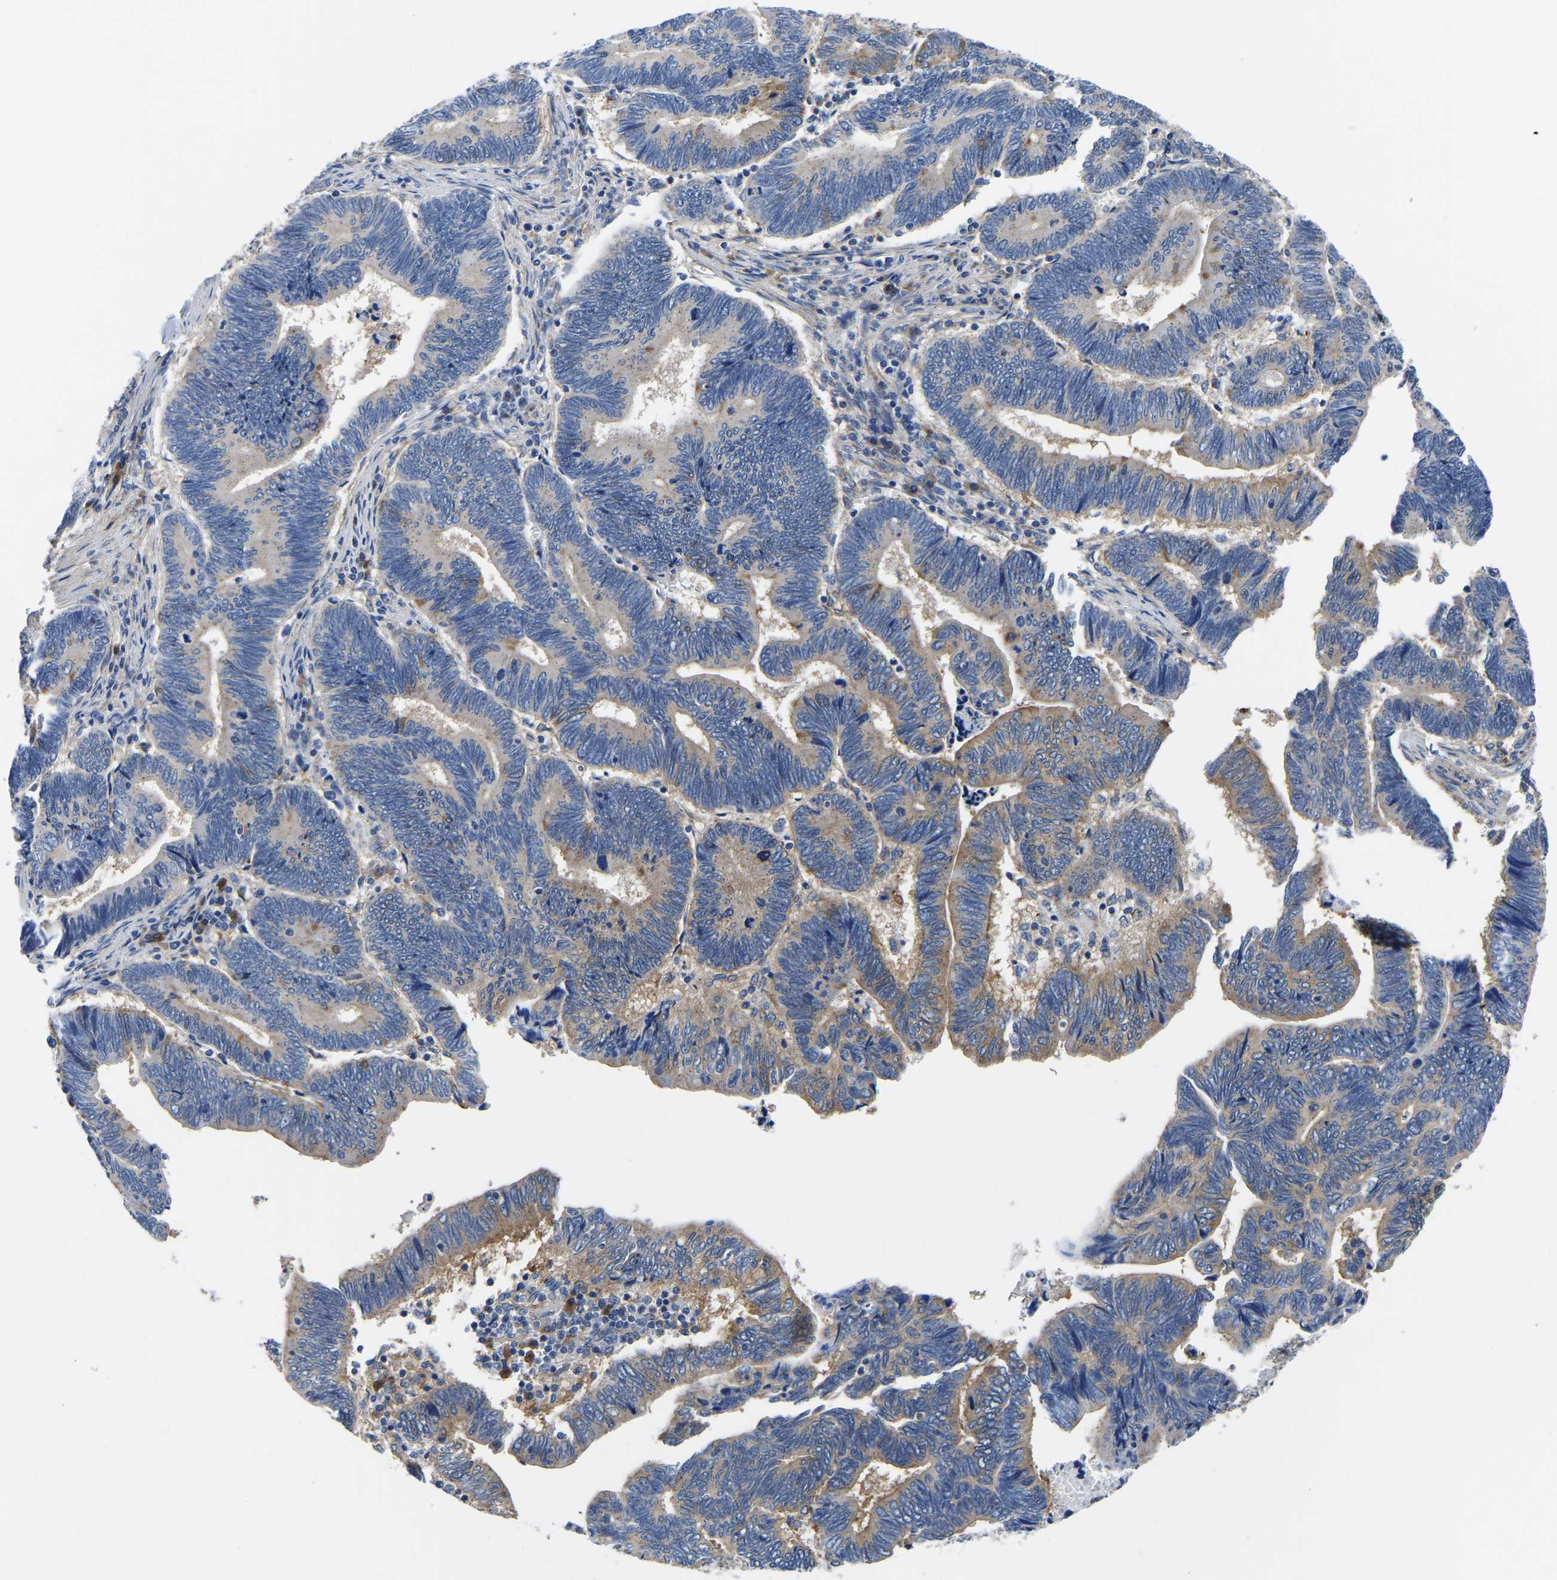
{"staining": {"intensity": "moderate", "quantity": "25%-75%", "location": "cytoplasmic/membranous"}, "tissue": "pancreatic cancer", "cell_type": "Tumor cells", "image_type": "cancer", "snomed": [{"axis": "morphology", "description": "Adenocarcinoma, NOS"}, {"axis": "topography", "description": "Pancreas"}], "caption": "A photomicrograph of pancreatic cancer (adenocarcinoma) stained for a protein shows moderate cytoplasmic/membranous brown staining in tumor cells. (Stains: DAB (3,3'-diaminobenzidine) in brown, nuclei in blue, Microscopy: brightfield microscopy at high magnification).", "gene": "TFG", "patient": {"sex": "female", "age": 70}}